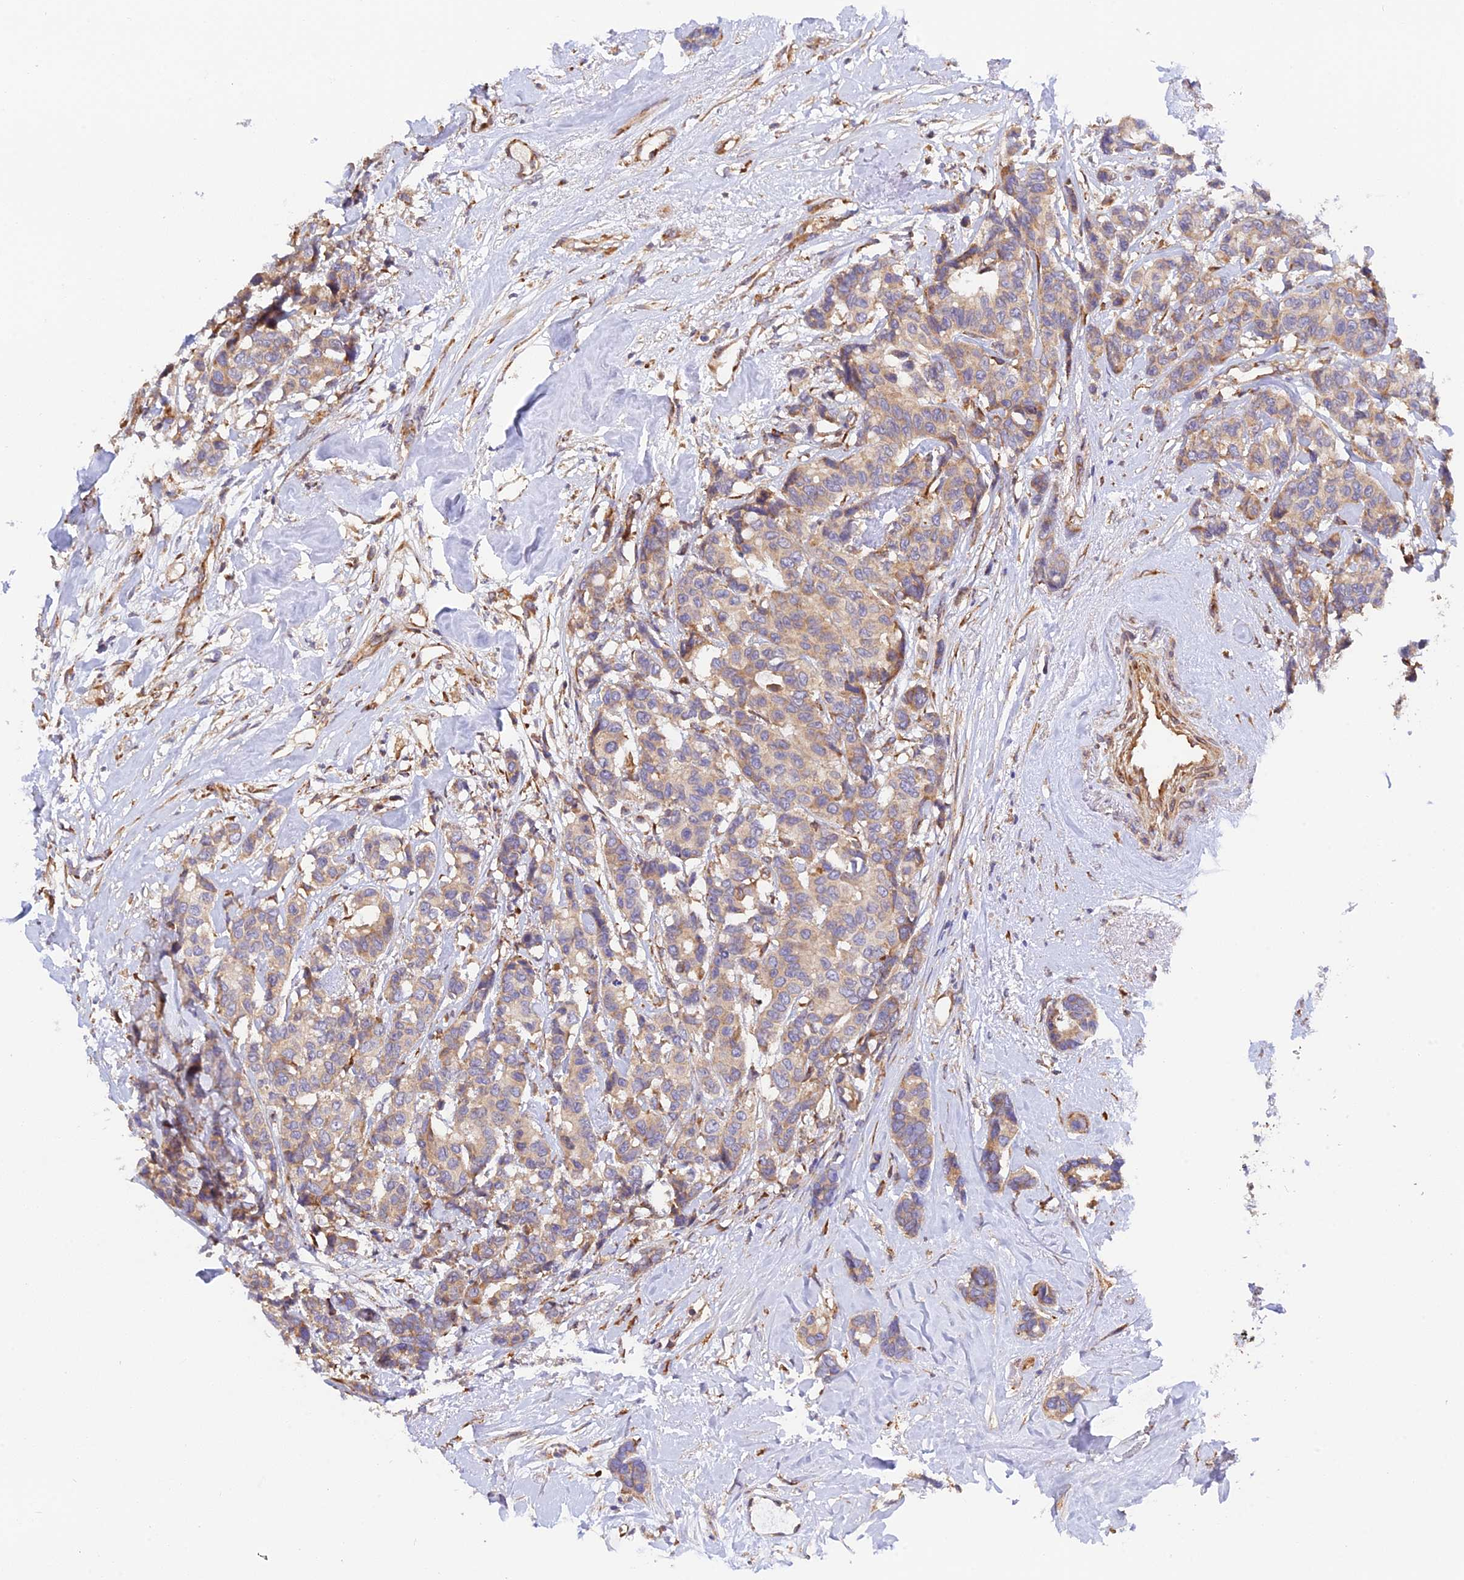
{"staining": {"intensity": "moderate", "quantity": ">75%", "location": "cytoplasmic/membranous"}, "tissue": "breast cancer", "cell_type": "Tumor cells", "image_type": "cancer", "snomed": [{"axis": "morphology", "description": "Duct carcinoma"}, {"axis": "topography", "description": "Breast"}], "caption": "High-magnification brightfield microscopy of breast invasive ductal carcinoma stained with DAB (3,3'-diaminobenzidine) (brown) and counterstained with hematoxylin (blue). tumor cells exhibit moderate cytoplasmic/membranous positivity is present in about>75% of cells.", "gene": "RPL5", "patient": {"sex": "female", "age": 87}}